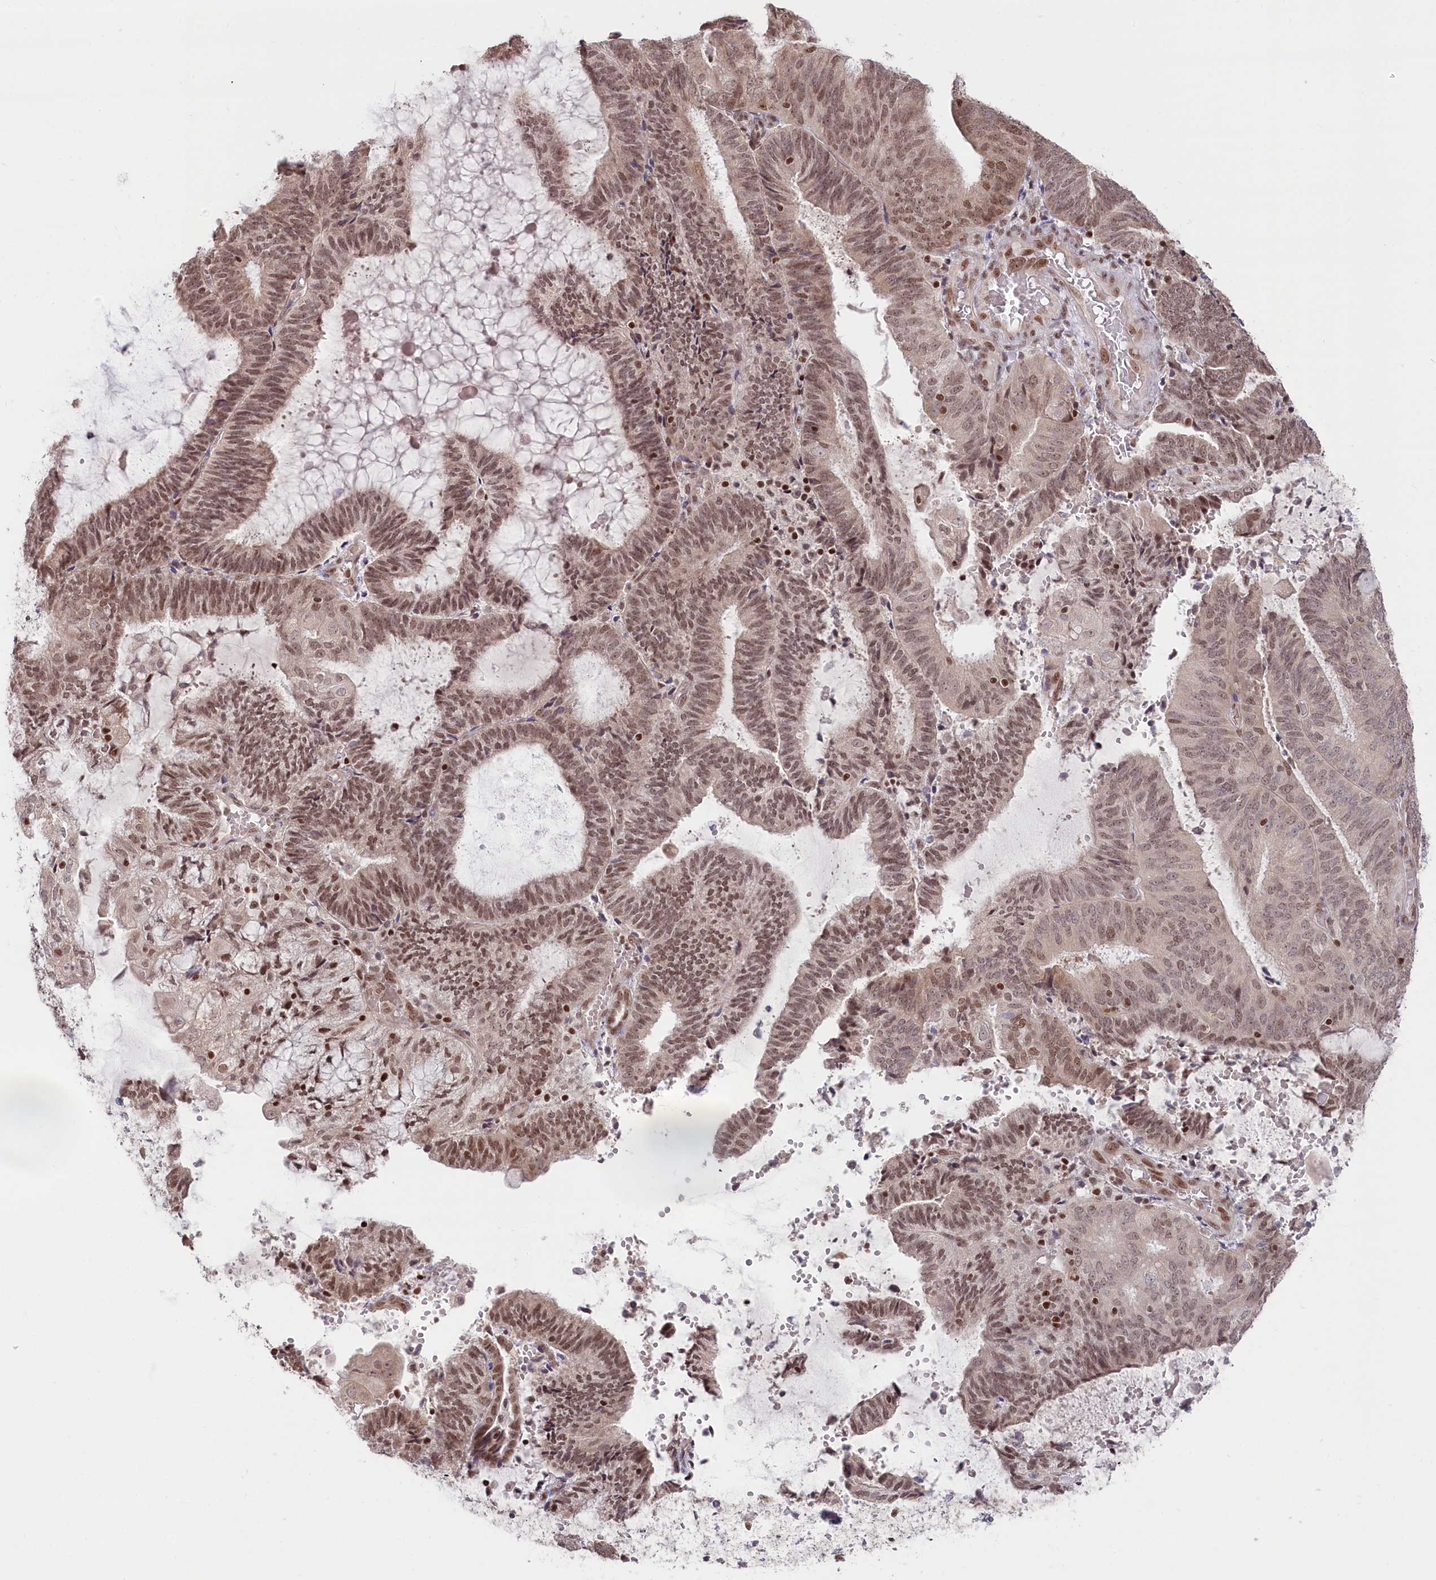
{"staining": {"intensity": "moderate", "quantity": ">75%", "location": "nuclear"}, "tissue": "endometrial cancer", "cell_type": "Tumor cells", "image_type": "cancer", "snomed": [{"axis": "morphology", "description": "Adenocarcinoma, NOS"}, {"axis": "topography", "description": "Endometrium"}], "caption": "IHC (DAB (3,3'-diaminobenzidine)) staining of endometrial cancer (adenocarcinoma) displays moderate nuclear protein expression in approximately >75% of tumor cells.", "gene": "CGGBP1", "patient": {"sex": "female", "age": 81}}